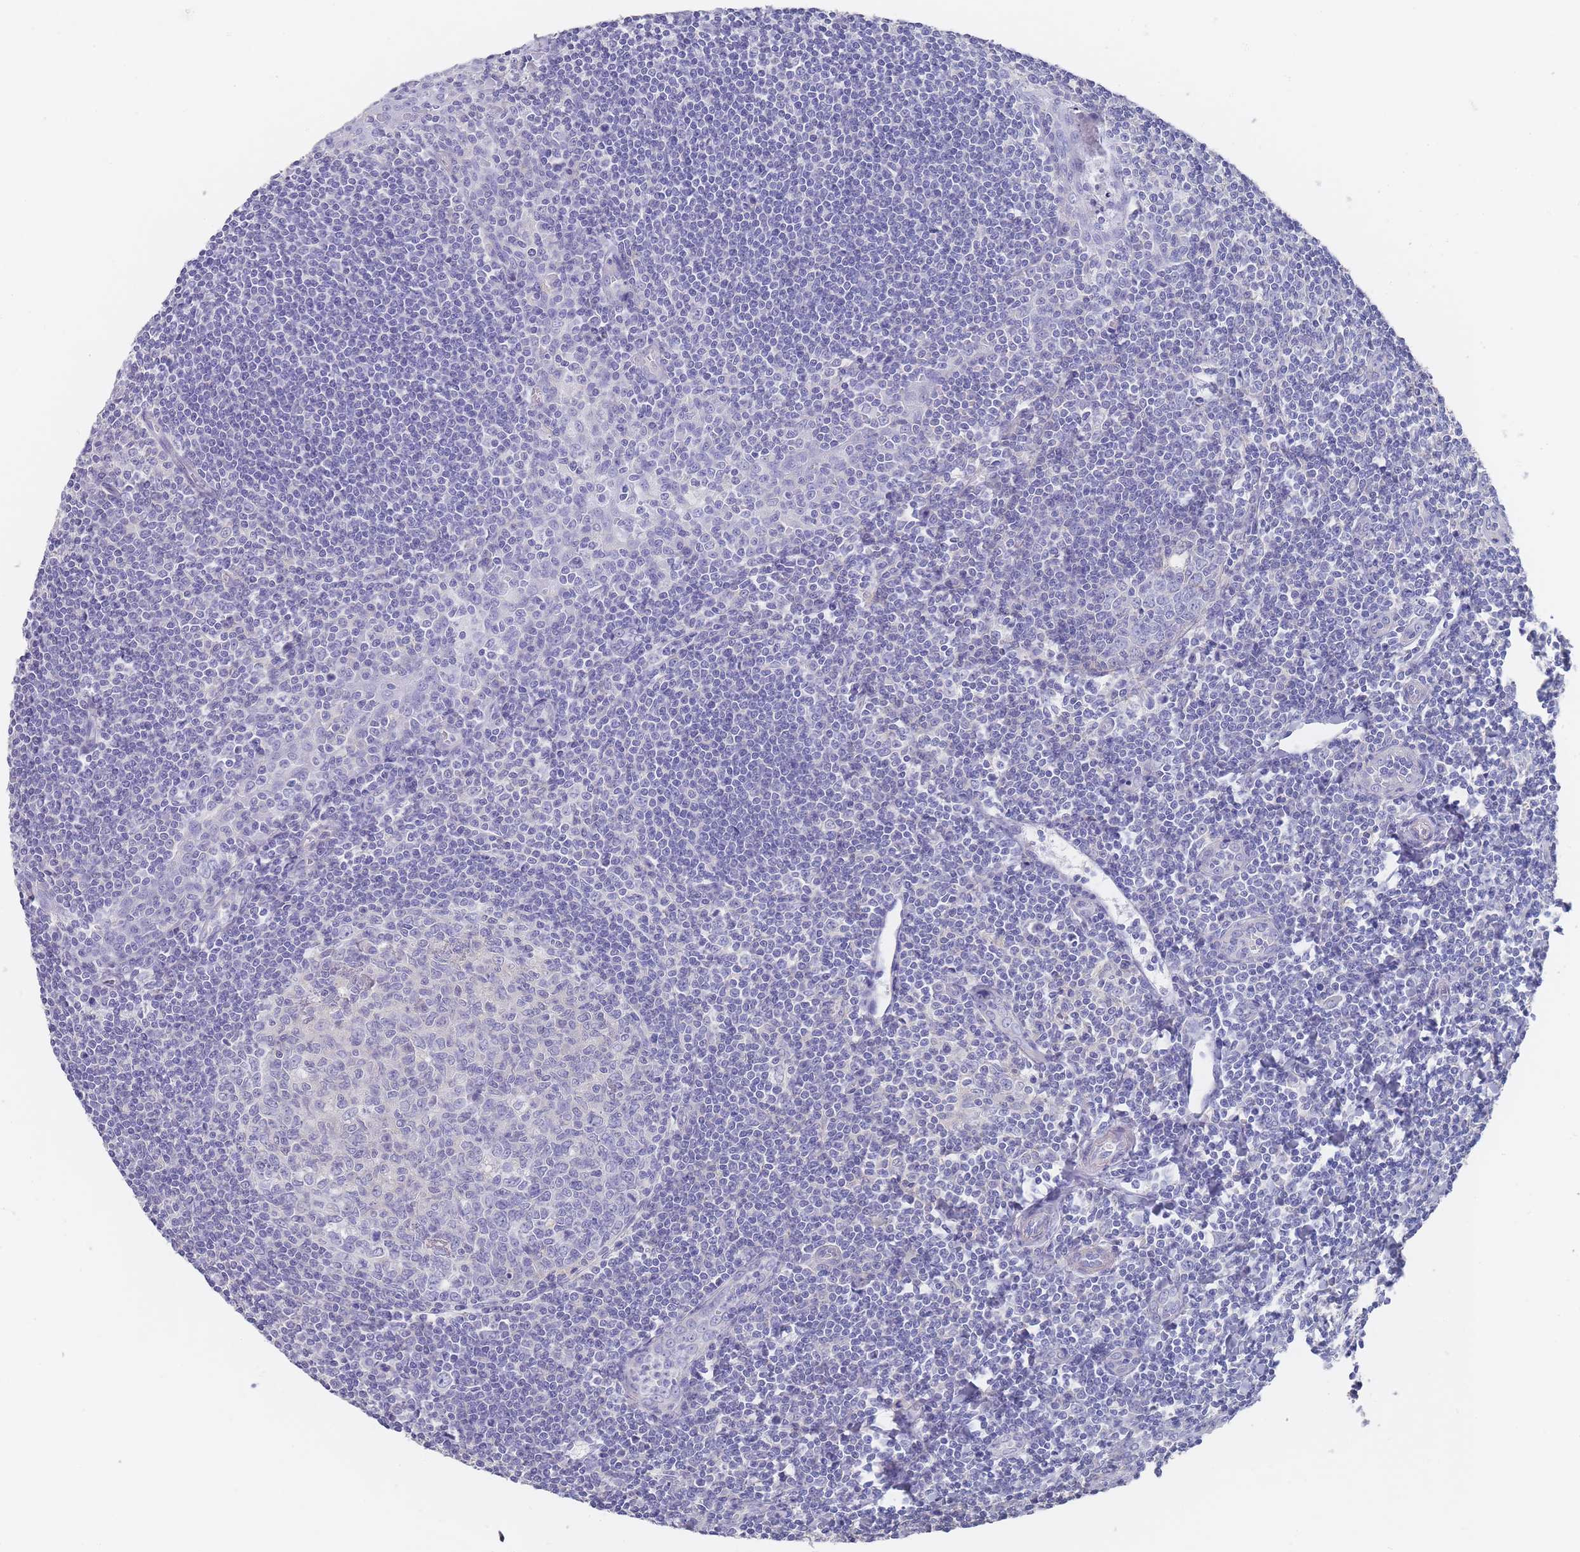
{"staining": {"intensity": "negative", "quantity": "none", "location": "none"}, "tissue": "tonsil", "cell_type": "Germinal center cells", "image_type": "normal", "snomed": [{"axis": "morphology", "description": "Normal tissue, NOS"}, {"axis": "topography", "description": "Tonsil"}], "caption": "High magnification brightfield microscopy of normal tonsil stained with DAB (3,3'-diaminobenzidine) (brown) and counterstained with hematoxylin (blue): germinal center cells show no significant positivity.", "gene": "SCCPDH", "patient": {"sex": "male", "age": 27}}